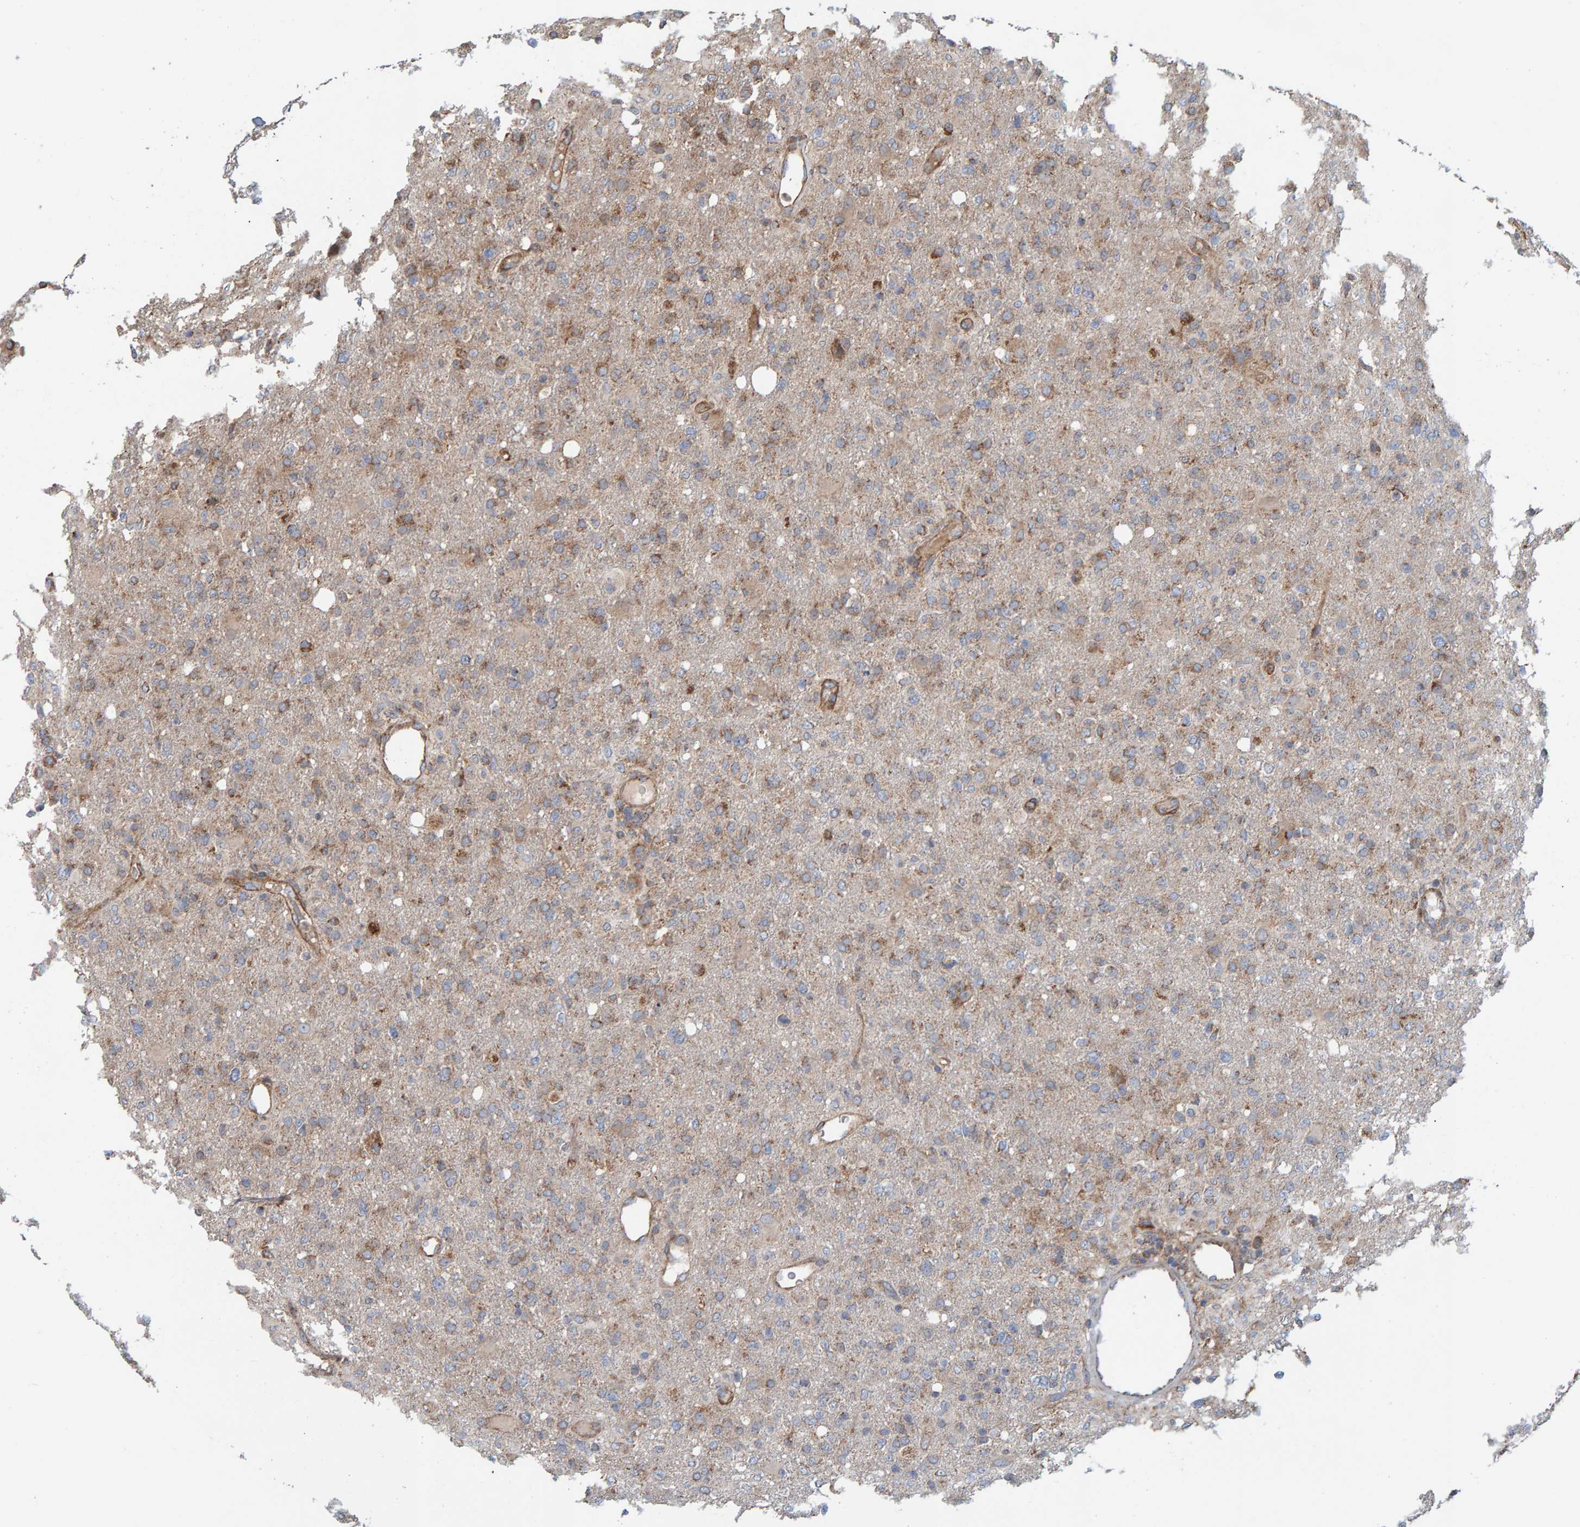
{"staining": {"intensity": "moderate", "quantity": "25%-75%", "location": "cytoplasmic/membranous"}, "tissue": "glioma", "cell_type": "Tumor cells", "image_type": "cancer", "snomed": [{"axis": "morphology", "description": "Glioma, malignant, High grade"}, {"axis": "topography", "description": "Brain"}], "caption": "An image of human glioma stained for a protein shows moderate cytoplasmic/membranous brown staining in tumor cells.", "gene": "MRPL45", "patient": {"sex": "female", "age": 57}}